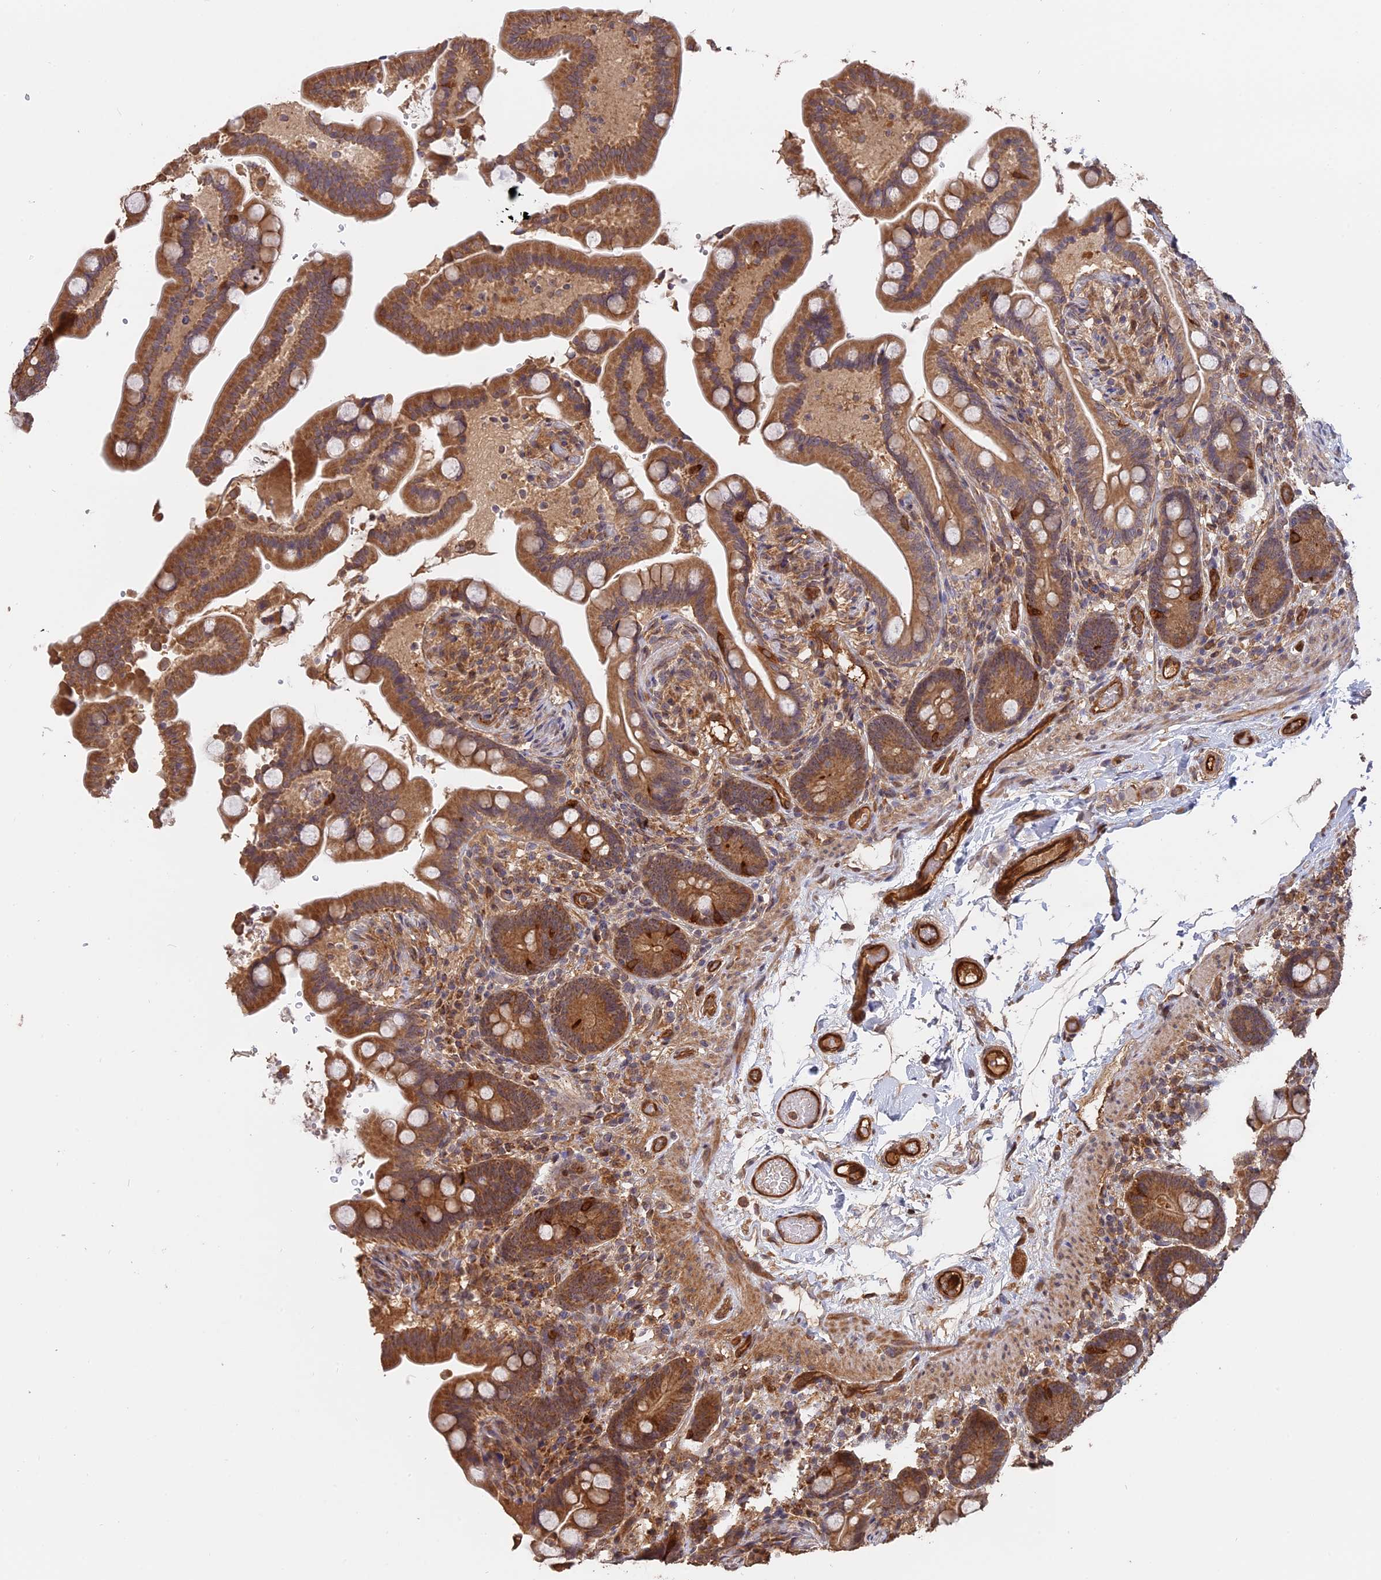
{"staining": {"intensity": "strong", "quantity": ">75%", "location": "cytoplasmic/membranous"}, "tissue": "colon", "cell_type": "Endothelial cells", "image_type": "normal", "snomed": [{"axis": "morphology", "description": "Normal tissue, NOS"}, {"axis": "topography", "description": "Smooth muscle"}, {"axis": "topography", "description": "Colon"}], "caption": "Immunohistochemistry (IHC) of unremarkable human colon exhibits high levels of strong cytoplasmic/membranous positivity in about >75% of endothelial cells.", "gene": "SAC3D1", "patient": {"sex": "male", "age": 73}}